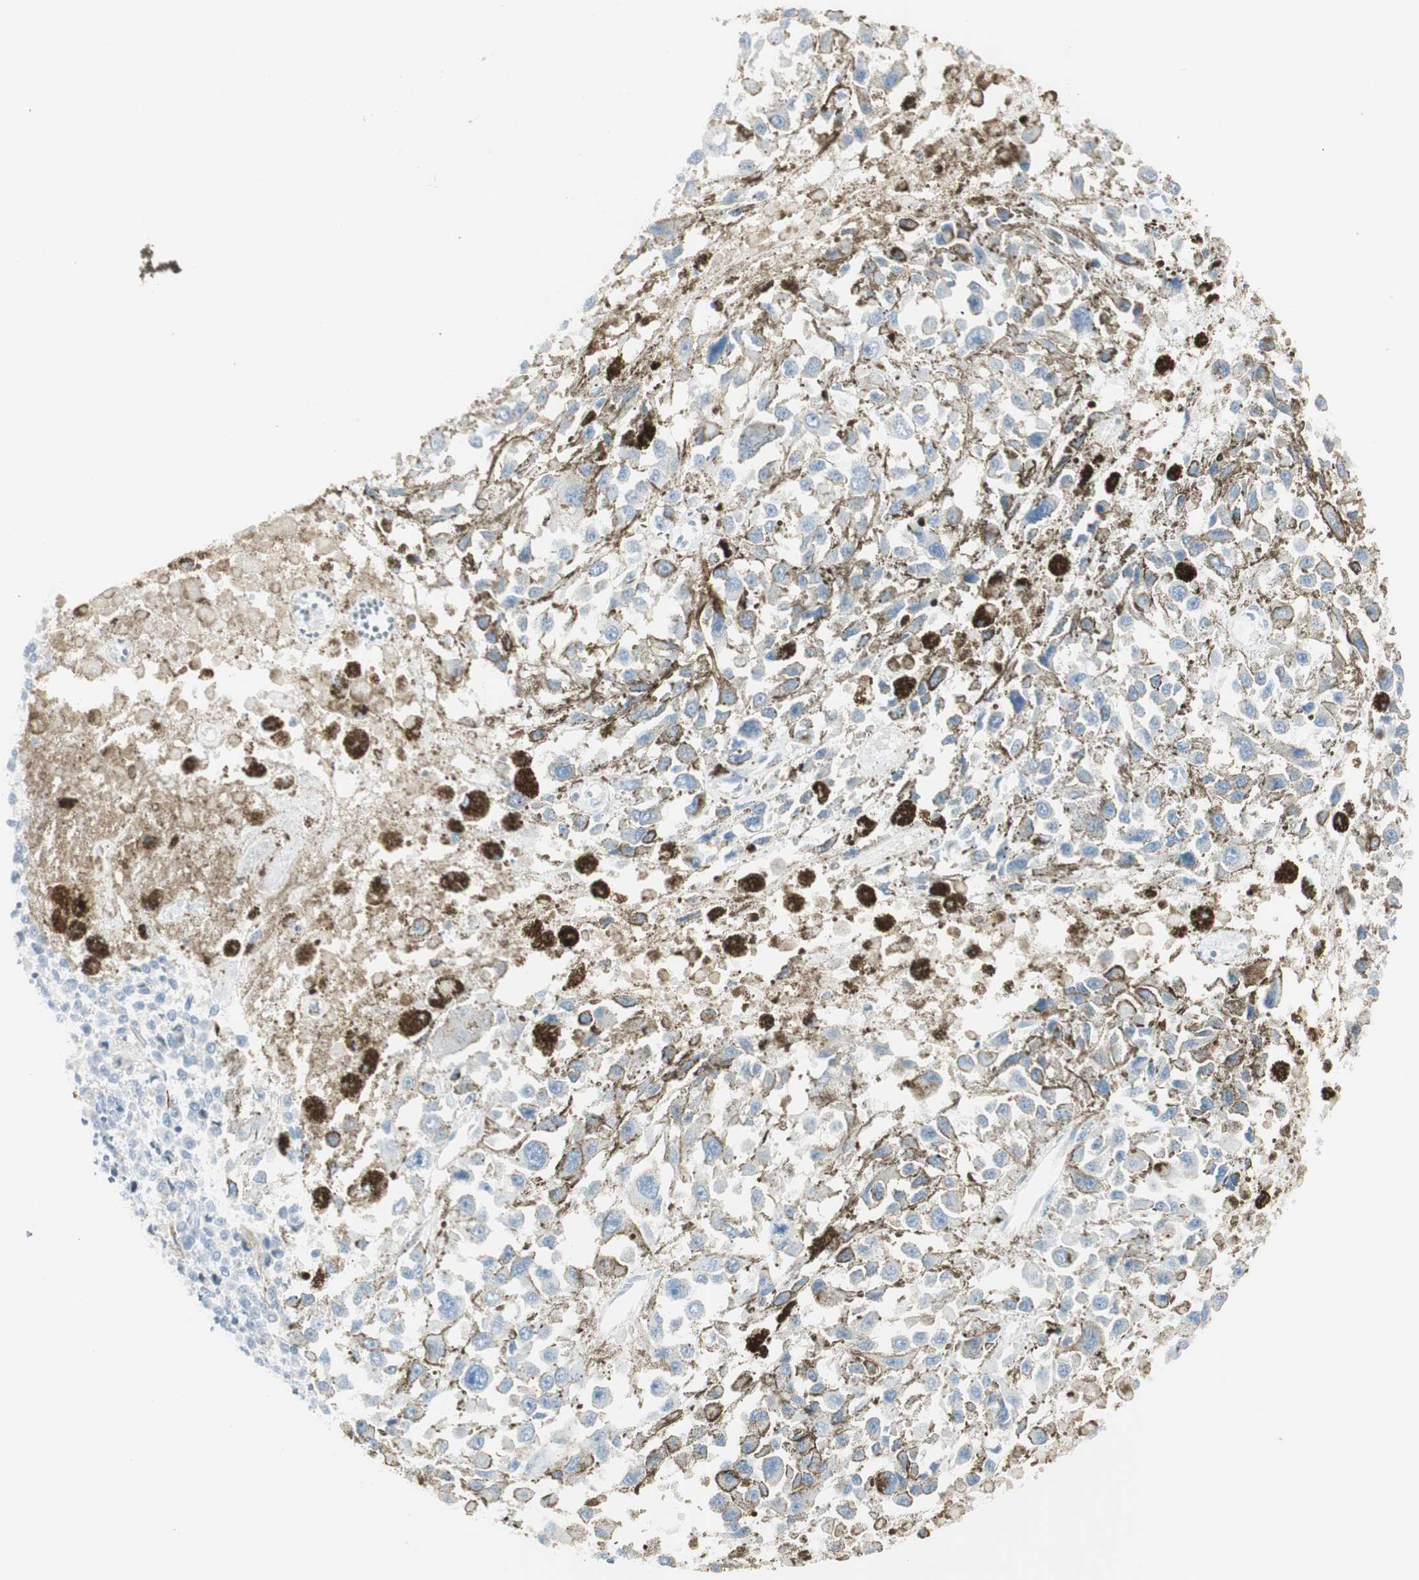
{"staining": {"intensity": "negative", "quantity": "none", "location": "none"}, "tissue": "melanoma", "cell_type": "Tumor cells", "image_type": "cancer", "snomed": [{"axis": "morphology", "description": "Malignant melanoma, Metastatic site"}, {"axis": "topography", "description": "Lymph node"}], "caption": "A high-resolution image shows immunohistochemistry staining of melanoma, which demonstrates no significant staining in tumor cells. (Brightfield microscopy of DAB (3,3'-diaminobenzidine) immunohistochemistry at high magnification).", "gene": "CACNA2D1", "patient": {"sex": "male", "age": 59}}